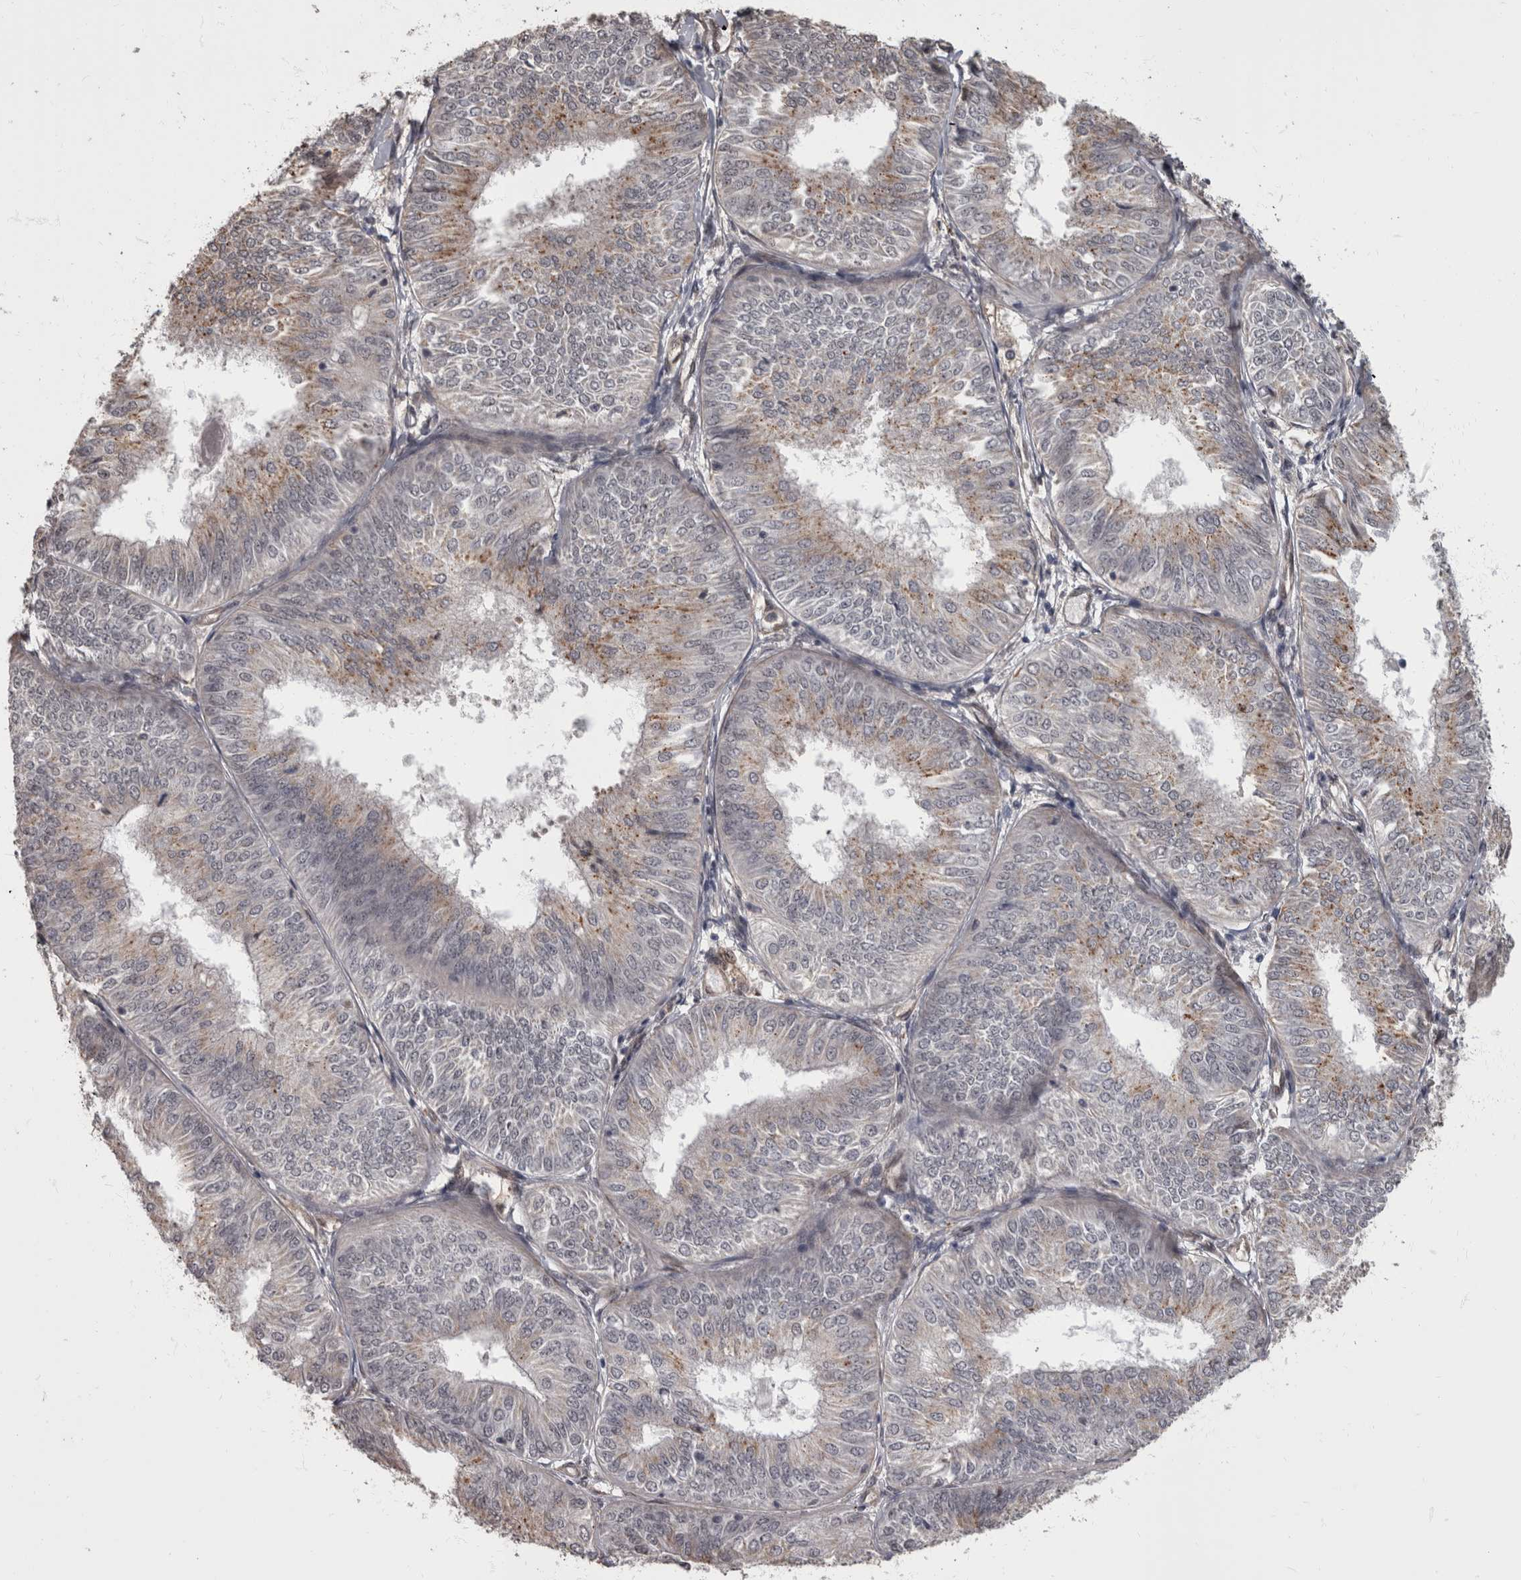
{"staining": {"intensity": "moderate", "quantity": "<25%", "location": "cytoplasmic/membranous"}, "tissue": "endometrial cancer", "cell_type": "Tumor cells", "image_type": "cancer", "snomed": [{"axis": "morphology", "description": "Adenocarcinoma, NOS"}, {"axis": "topography", "description": "Endometrium"}], "caption": "Human endometrial cancer stained with a protein marker shows moderate staining in tumor cells.", "gene": "AKT3", "patient": {"sex": "female", "age": 58}}